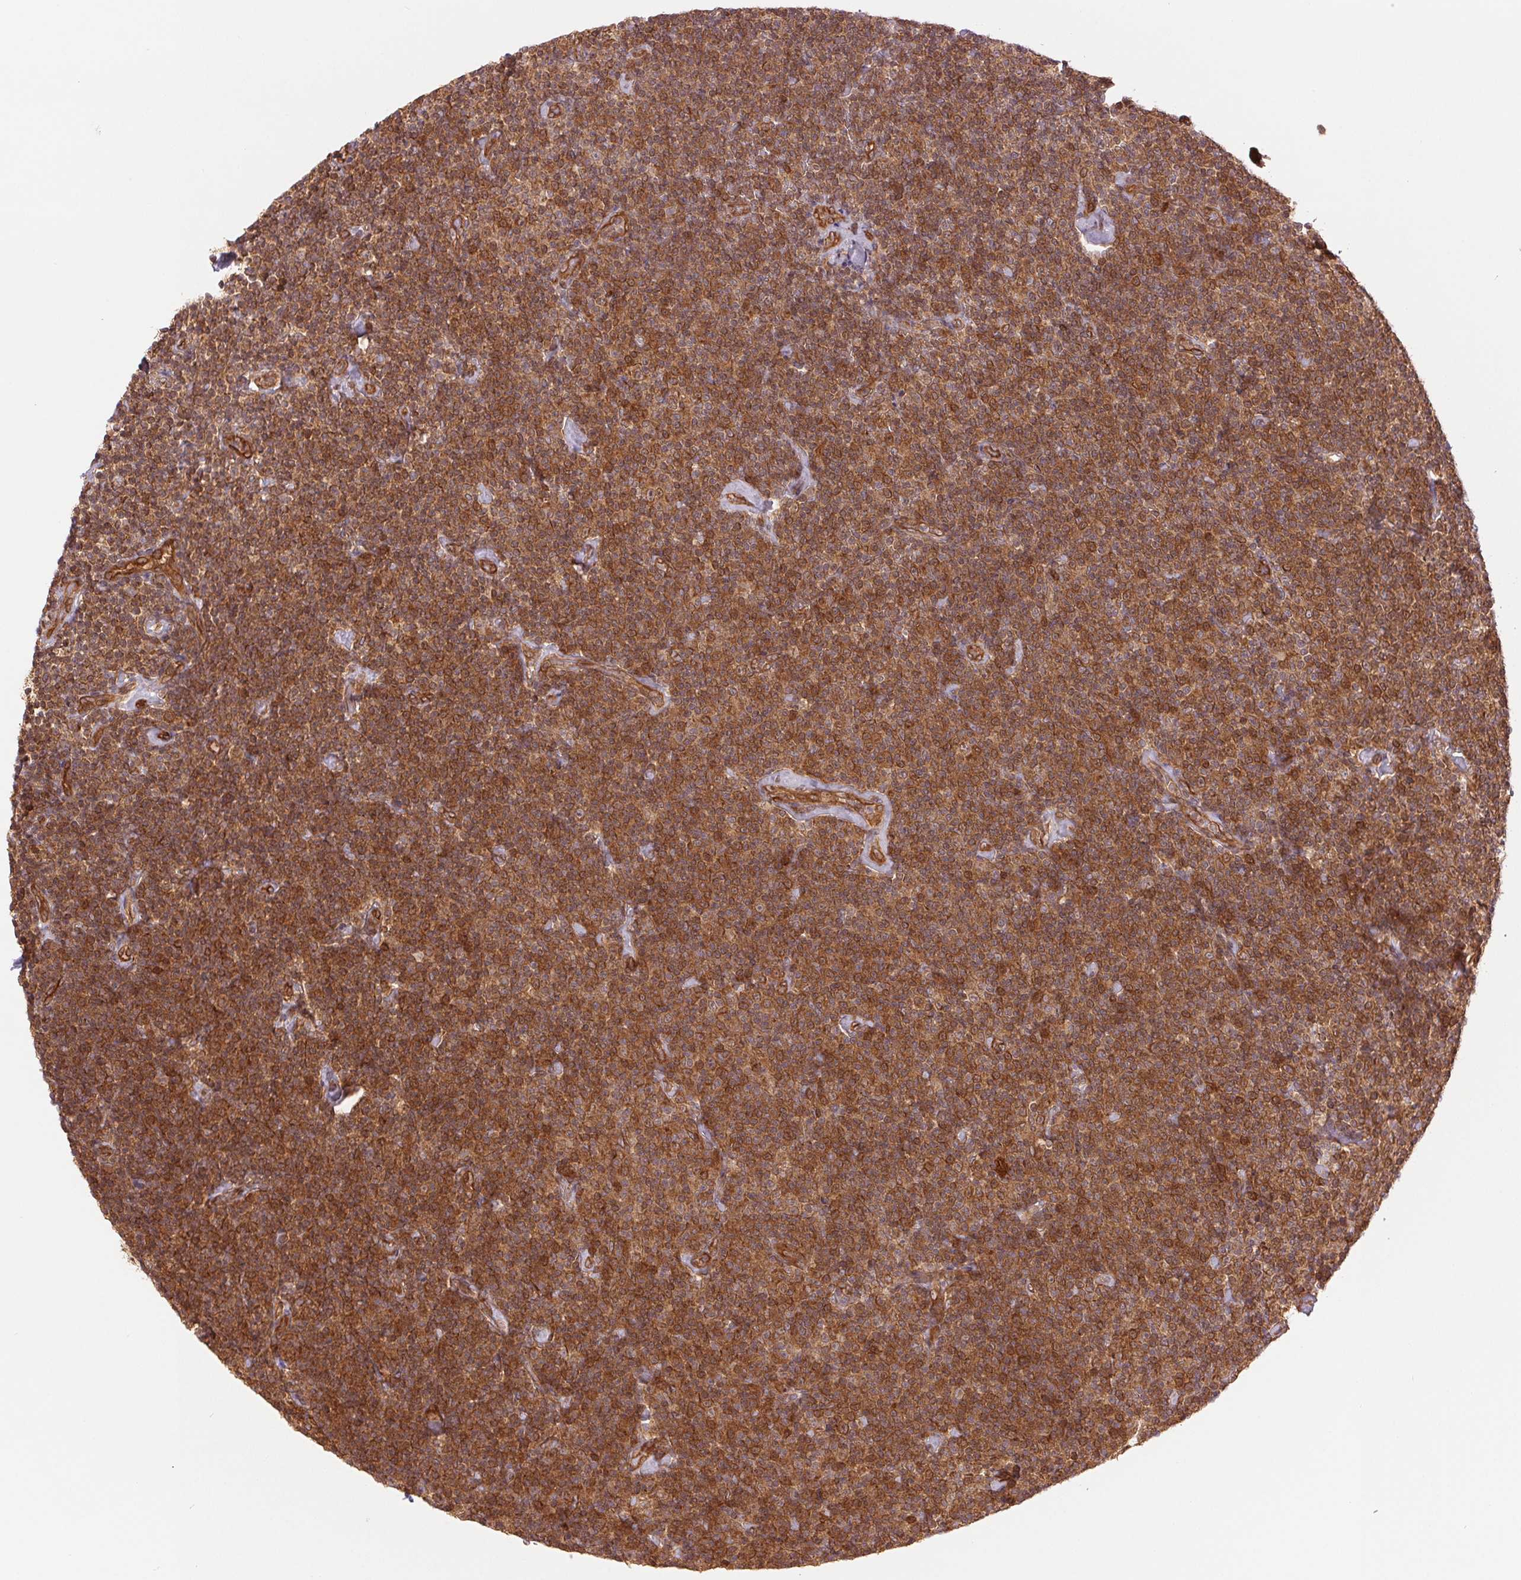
{"staining": {"intensity": "moderate", "quantity": ">75%", "location": "cytoplasmic/membranous"}, "tissue": "lymphoma", "cell_type": "Tumor cells", "image_type": "cancer", "snomed": [{"axis": "morphology", "description": "Malignant lymphoma, non-Hodgkin's type, Low grade"}, {"axis": "topography", "description": "Lymph node"}], "caption": "Low-grade malignant lymphoma, non-Hodgkin's type stained with DAB (3,3'-diaminobenzidine) immunohistochemistry displays medium levels of moderate cytoplasmic/membranous staining in about >75% of tumor cells. Immunohistochemistry stains the protein of interest in brown and the nuclei are stained blue.", "gene": "STARD7", "patient": {"sex": "male", "age": 81}}